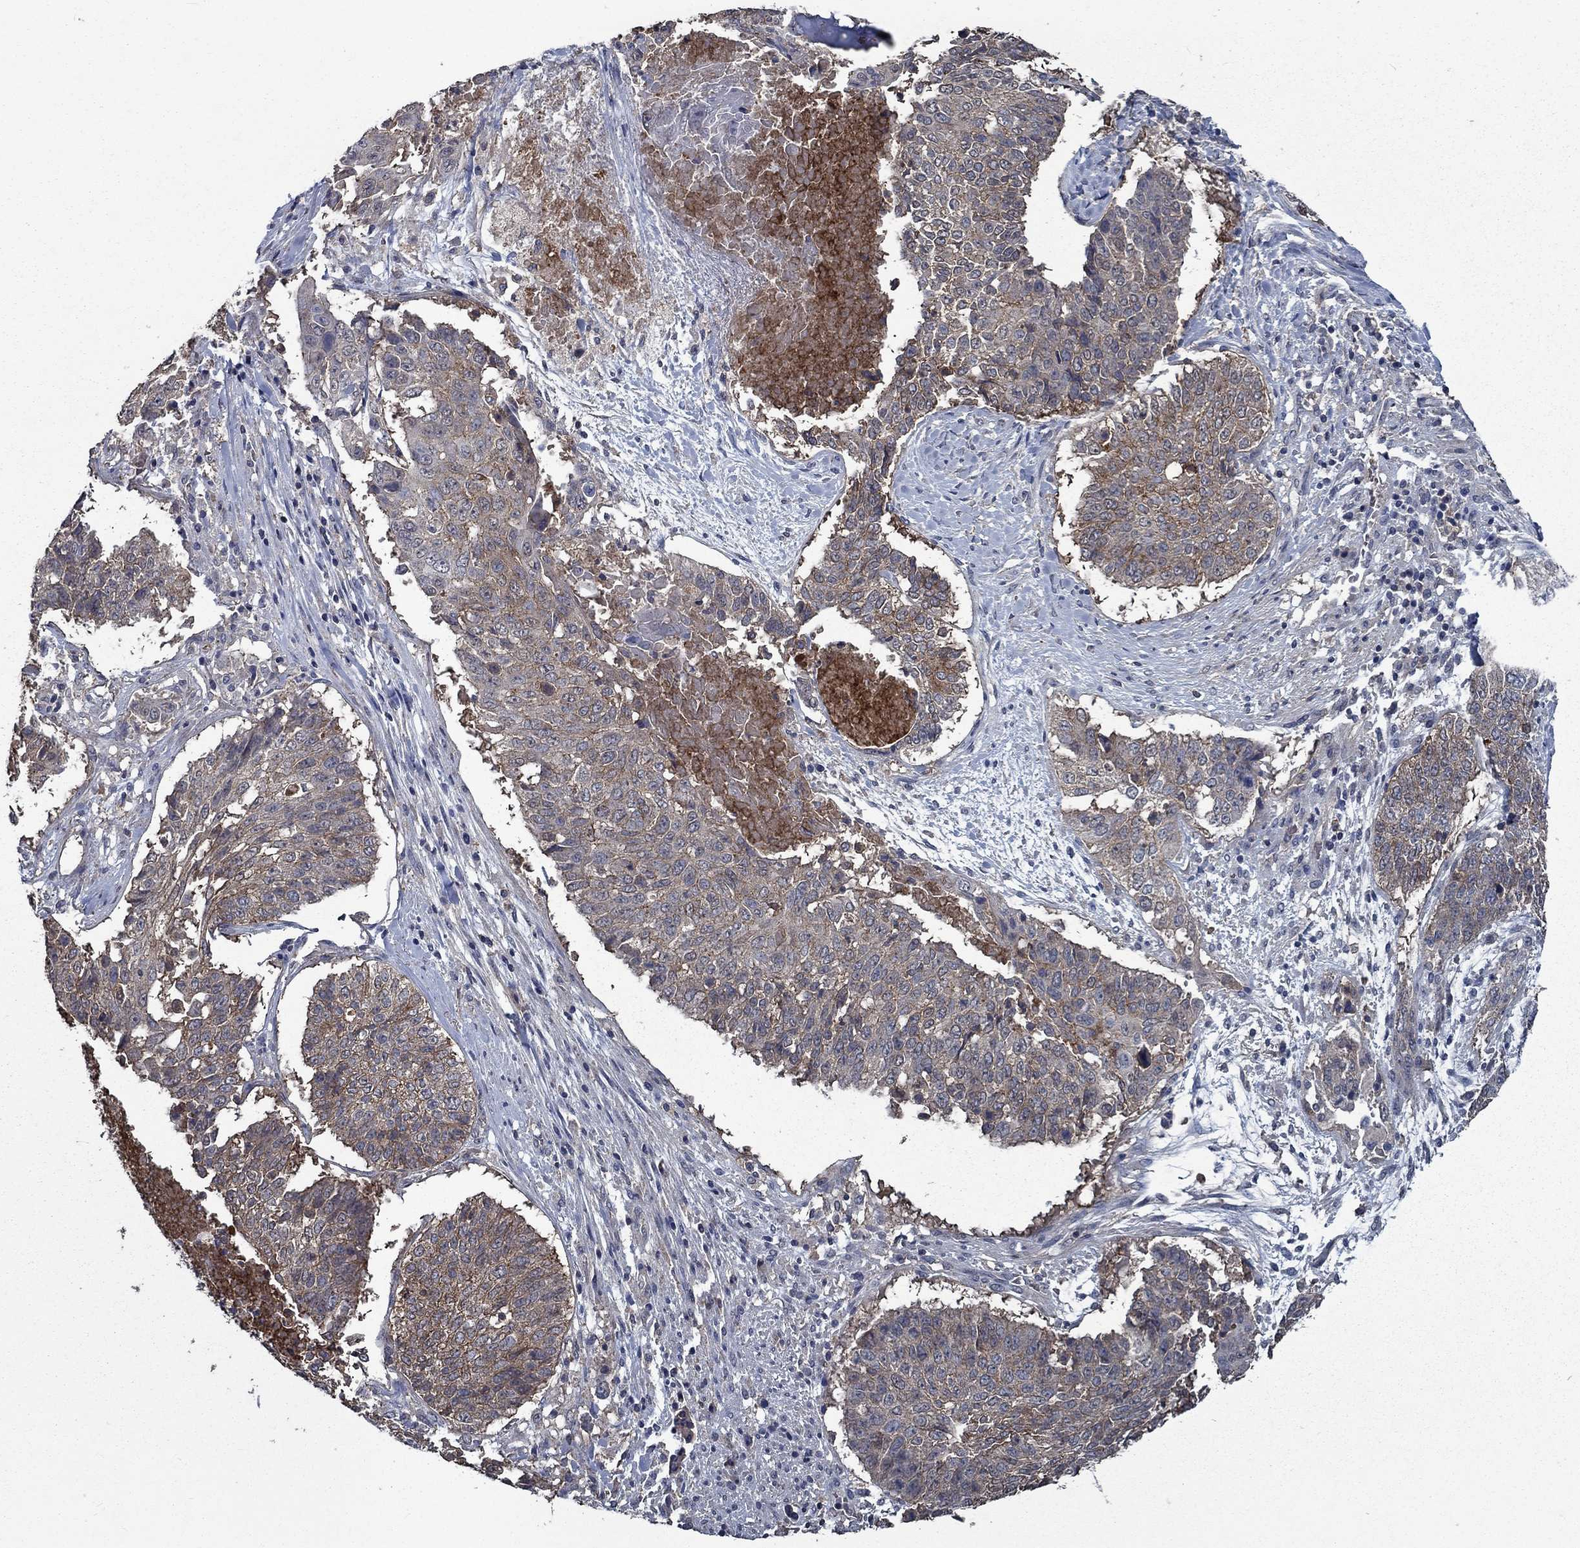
{"staining": {"intensity": "moderate", "quantity": "<25%", "location": "cytoplasmic/membranous"}, "tissue": "lung cancer", "cell_type": "Tumor cells", "image_type": "cancer", "snomed": [{"axis": "morphology", "description": "Squamous cell carcinoma, NOS"}, {"axis": "topography", "description": "Lung"}], "caption": "This histopathology image displays IHC staining of squamous cell carcinoma (lung), with low moderate cytoplasmic/membranous positivity in about <25% of tumor cells.", "gene": "SLC44A1", "patient": {"sex": "male", "age": 64}}